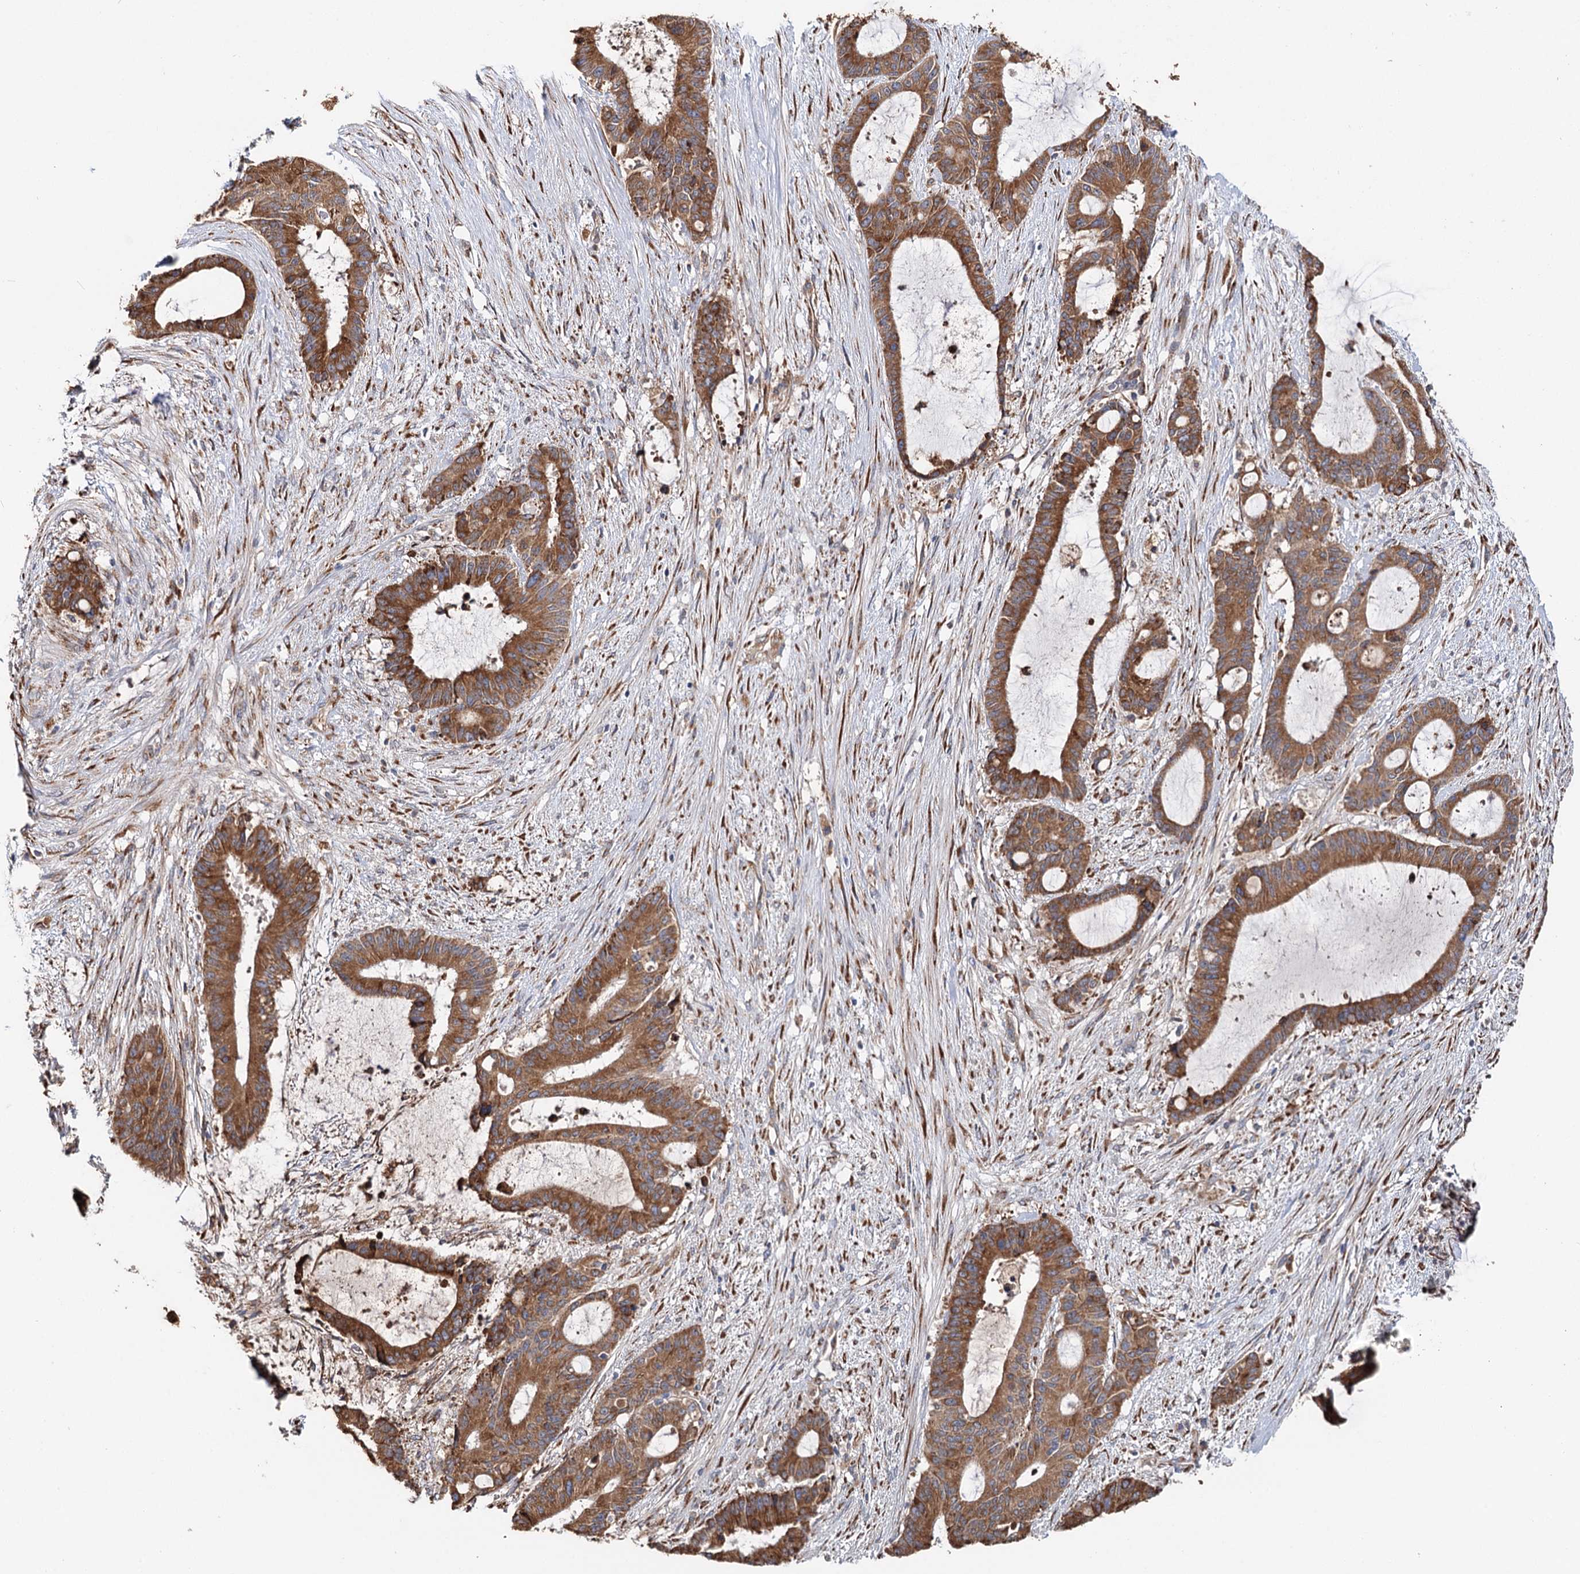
{"staining": {"intensity": "strong", "quantity": ">75%", "location": "cytoplasmic/membranous"}, "tissue": "liver cancer", "cell_type": "Tumor cells", "image_type": "cancer", "snomed": [{"axis": "morphology", "description": "Normal tissue, NOS"}, {"axis": "morphology", "description": "Cholangiocarcinoma"}, {"axis": "topography", "description": "Liver"}, {"axis": "topography", "description": "Peripheral nerve tissue"}], "caption": "Strong cytoplasmic/membranous protein staining is seen in approximately >75% of tumor cells in liver cancer.", "gene": "VEGFA", "patient": {"sex": "female", "age": 73}}